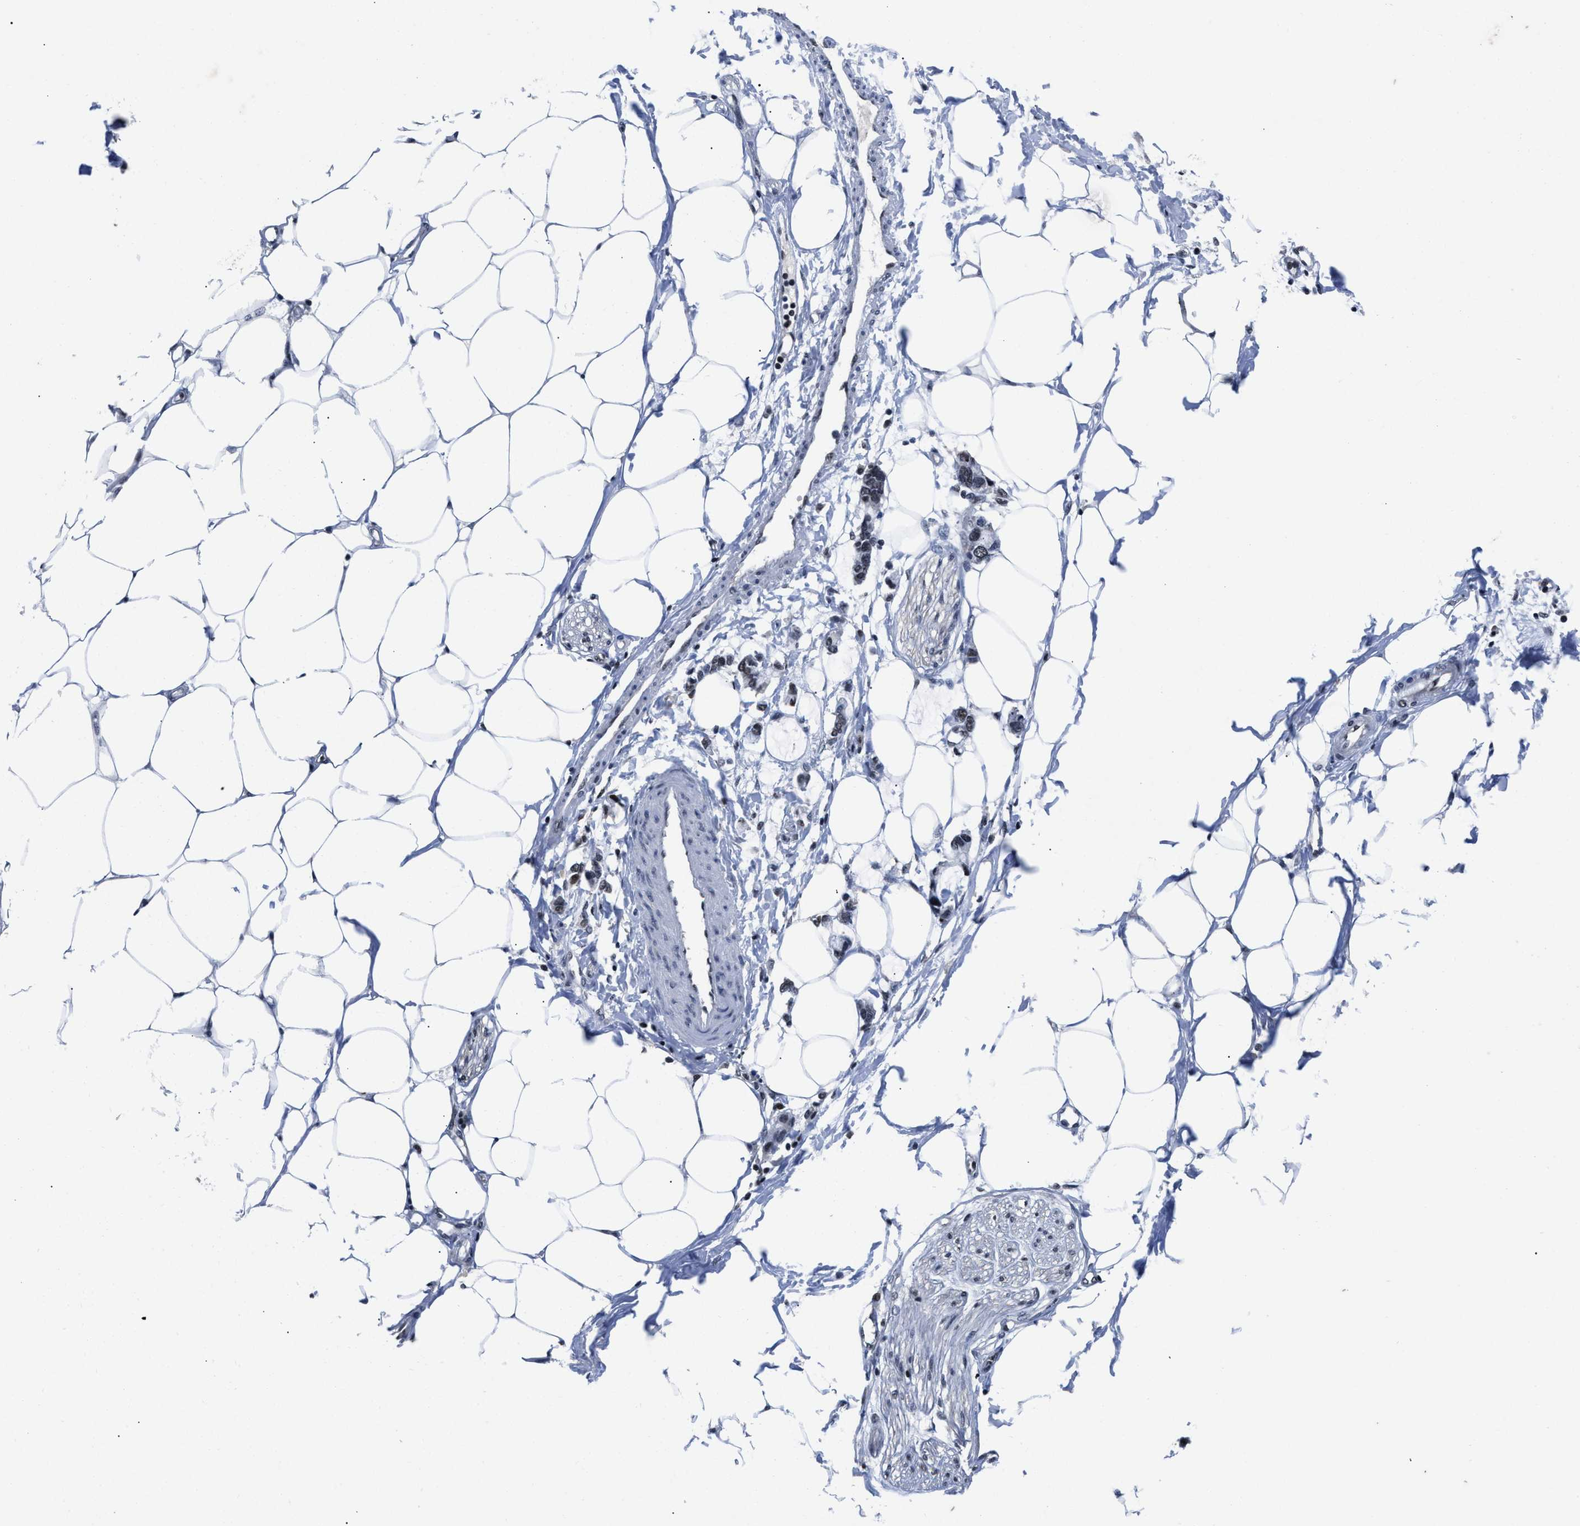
{"staining": {"intensity": "strong", "quantity": ">75%", "location": "nuclear"}, "tissue": "adipose tissue", "cell_type": "Adipocytes", "image_type": "normal", "snomed": [{"axis": "morphology", "description": "Normal tissue, NOS"}, {"axis": "morphology", "description": "Adenocarcinoma, NOS"}, {"axis": "topography", "description": "Colon"}, {"axis": "topography", "description": "Peripheral nerve tissue"}], "caption": "A histopathology image of human adipose tissue stained for a protein shows strong nuclear brown staining in adipocytes. (DAB (3,3'-diaminobenzidine) = brown stain, brightfield microscopy at high magnification).", "gene": "WDR81", "patient": {"sex": "male", "age": 14}}